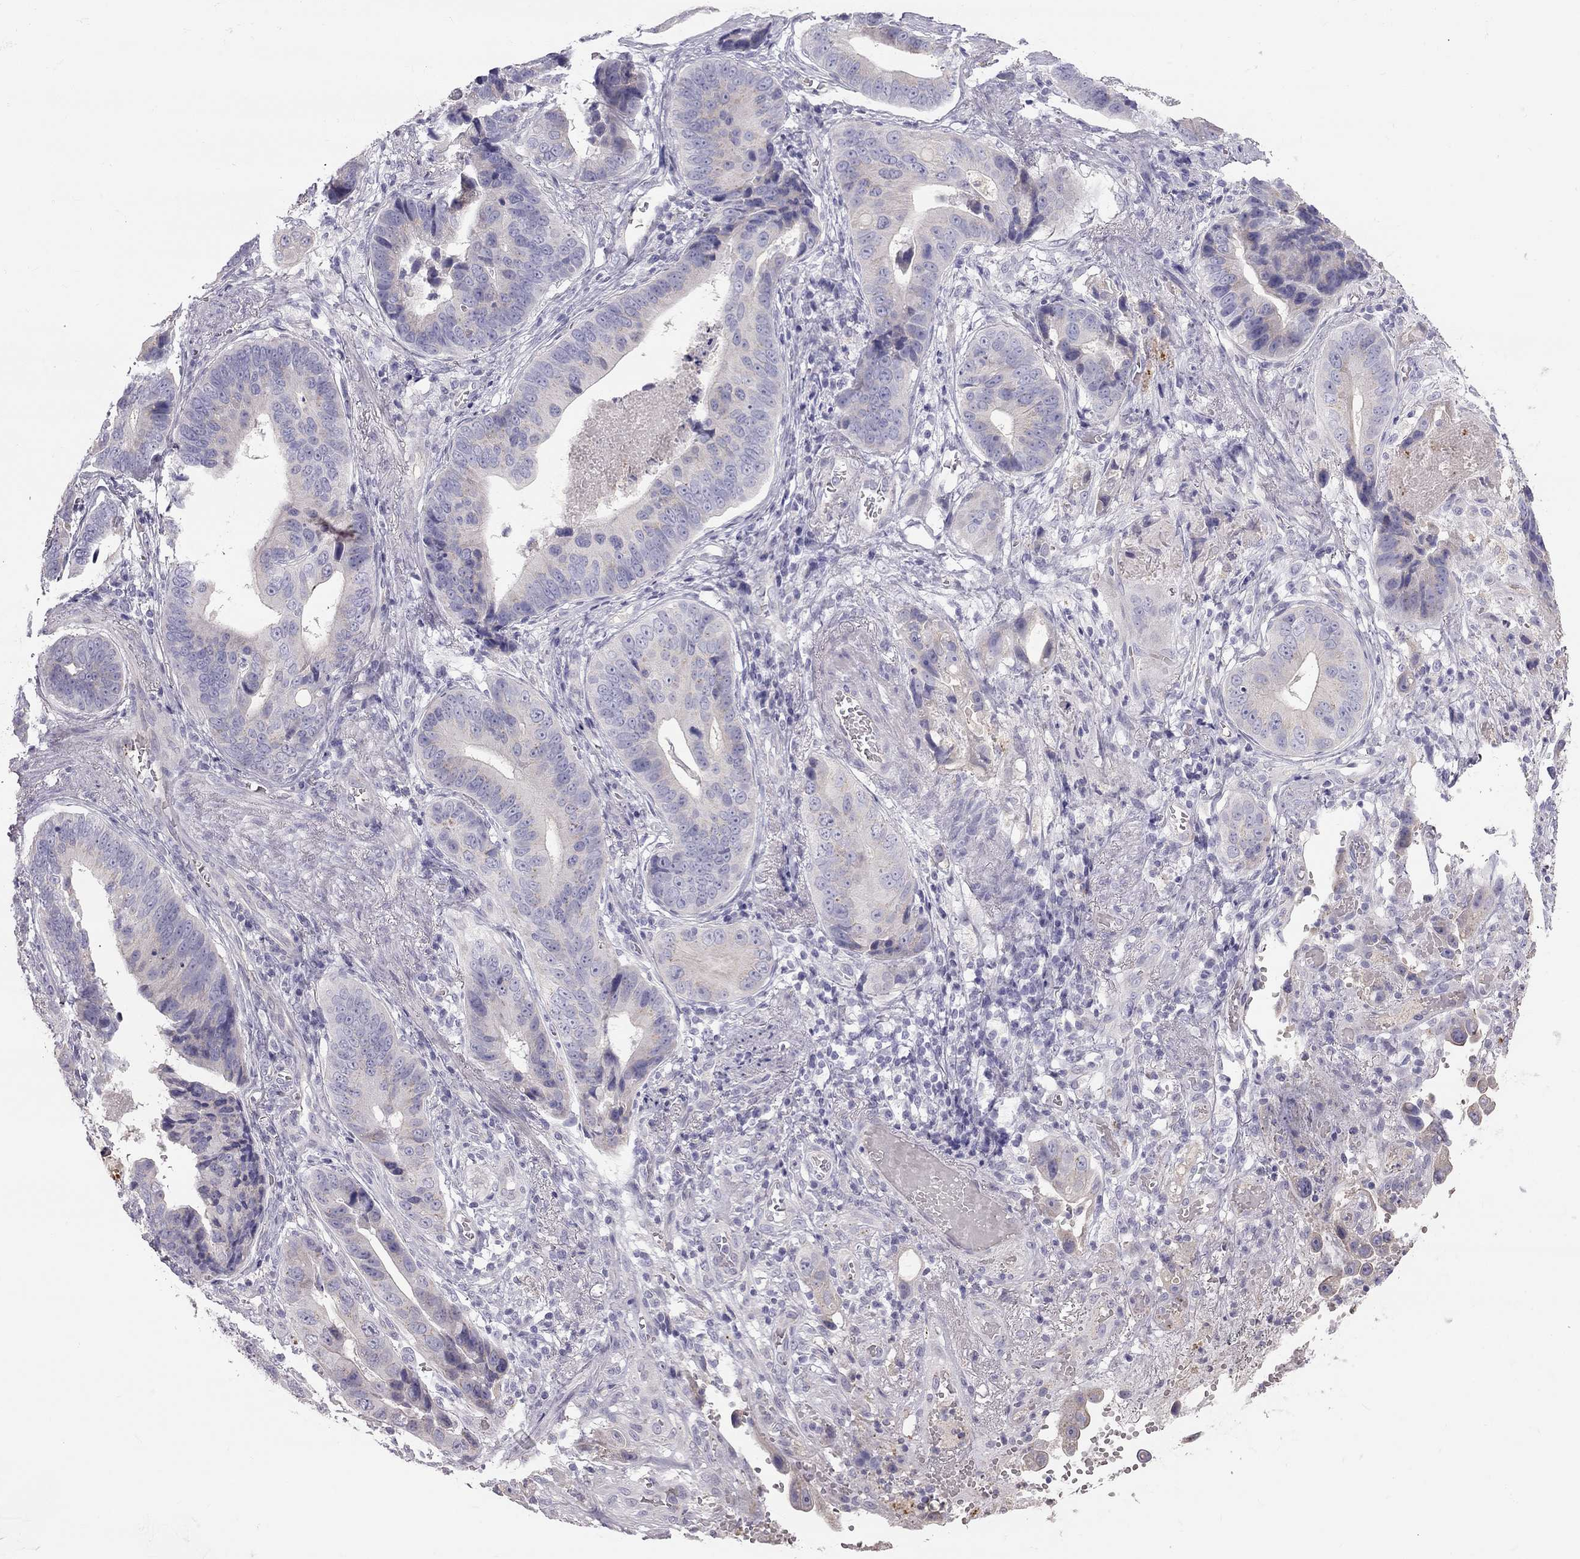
{"staining": {"intensity": "negative", "quantity": "none", "location": "none"}, "tissue": "stomach cancer", "cell_type": "Tumor cells", "image_type": "cancer", "snomed": [{"axis": "morphology", "description": "Adenocarcinoma, NOS"}, {"axis": "topography", "description": "Stomach"}], "caption": "Human stomach adenocarcinoma stained for a protein using immunohistochemistry (IHC) demonstrates no staining in tumor cells.", "gene": "TDRD6", "patient": {"sex": "male", "age": 84}}